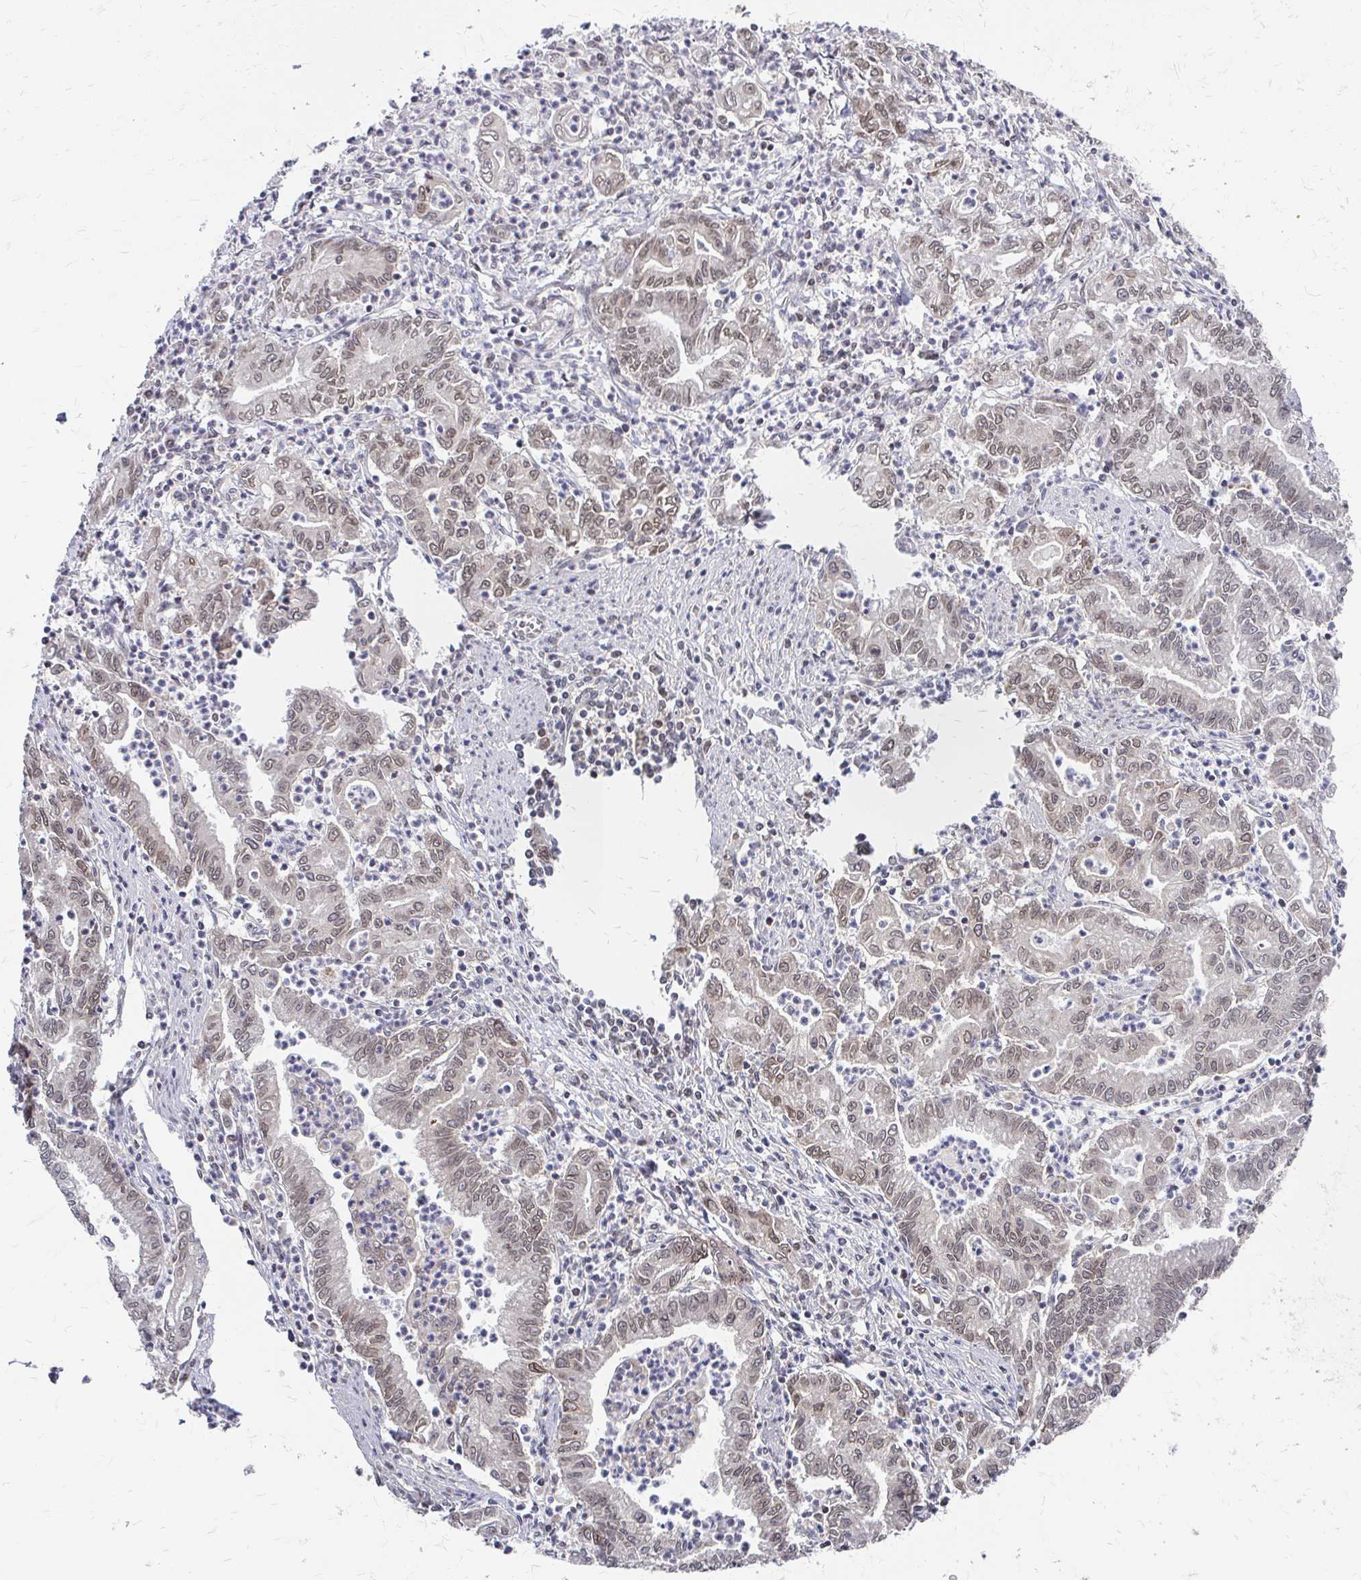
{"staining": {"intensity": "moderate", "quantity": "25%-75%", "location": "cytoplasmic/membranous,nuclear"}, "tissue": "stomach cancer", "cell_type": "Tumor cells", "image_type": "cancer", "snomed": [{"axis": "morphology", "description": "Adenocarcinoma, NOS"}, {"axis": "topography", "description": "Stomach, upper"}], "caption": "This is an image of immunohistochemistry staining of stomach cancer (adenocarcinoma), which shows moderate staining in the cytoplasmic/membranous and nuclear of tumor cells.", "gene": "XPO1", "patient": {"sex": "female", "age": 79}}